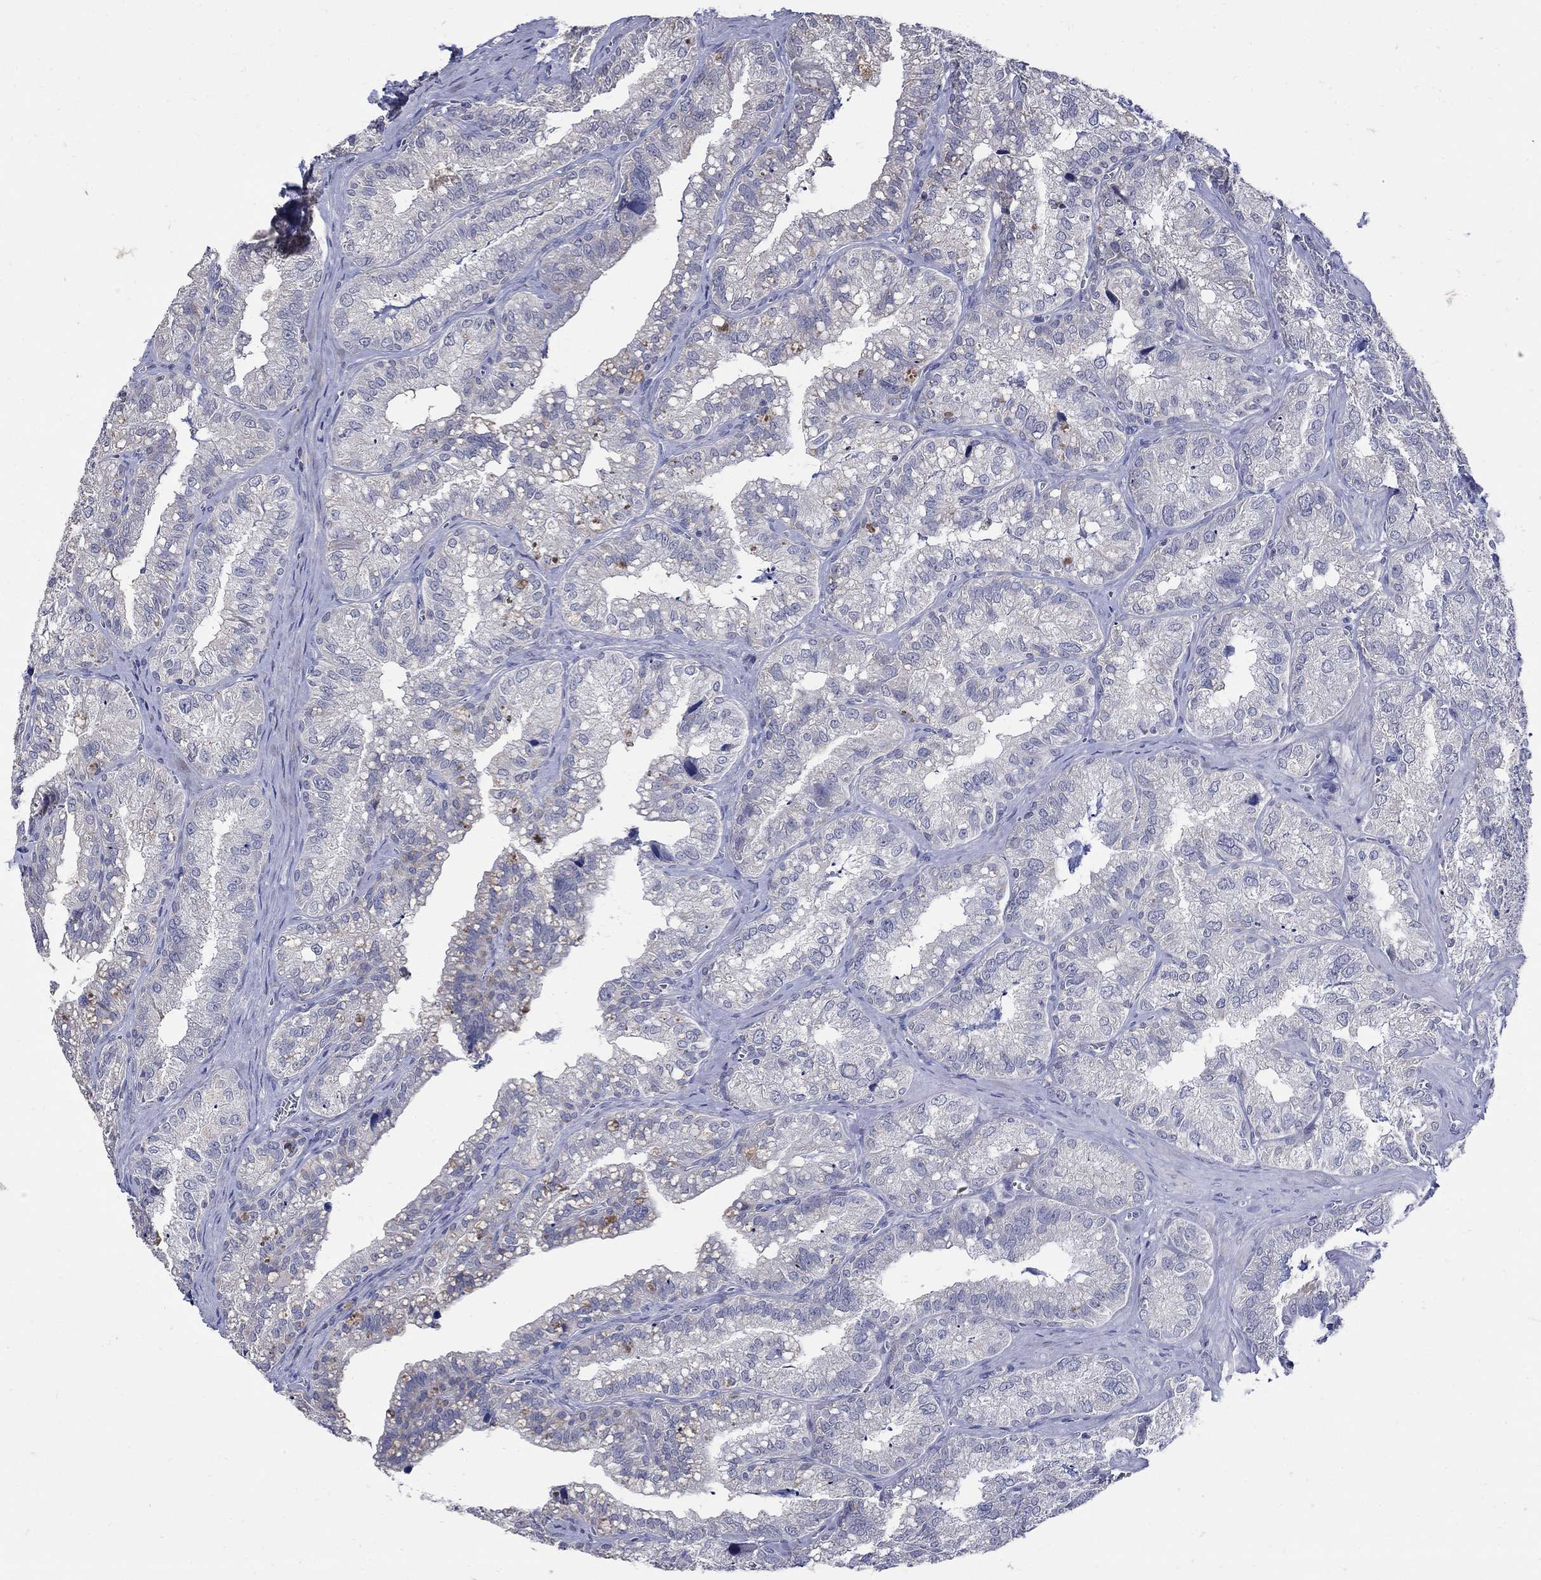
{"staining": {"intensity": "negative", "quantity": "none", "location": "none"}, "tissue": "seminal vesicle", "cell_type": "Glandular cells", "image_type": "normal", "snomed": [{"axis": "morphology", "description": "Normal tissue, NOS"}, {"axis": "topography", "description": "Seminal veicle"}], "caption": "IHC micrograph of benign human seminal vesicle stained for a protein (brown), which displays no positivity in glandular cells.", "gene": "CETN1", "patient": {"sex": "male", "age": 57}}